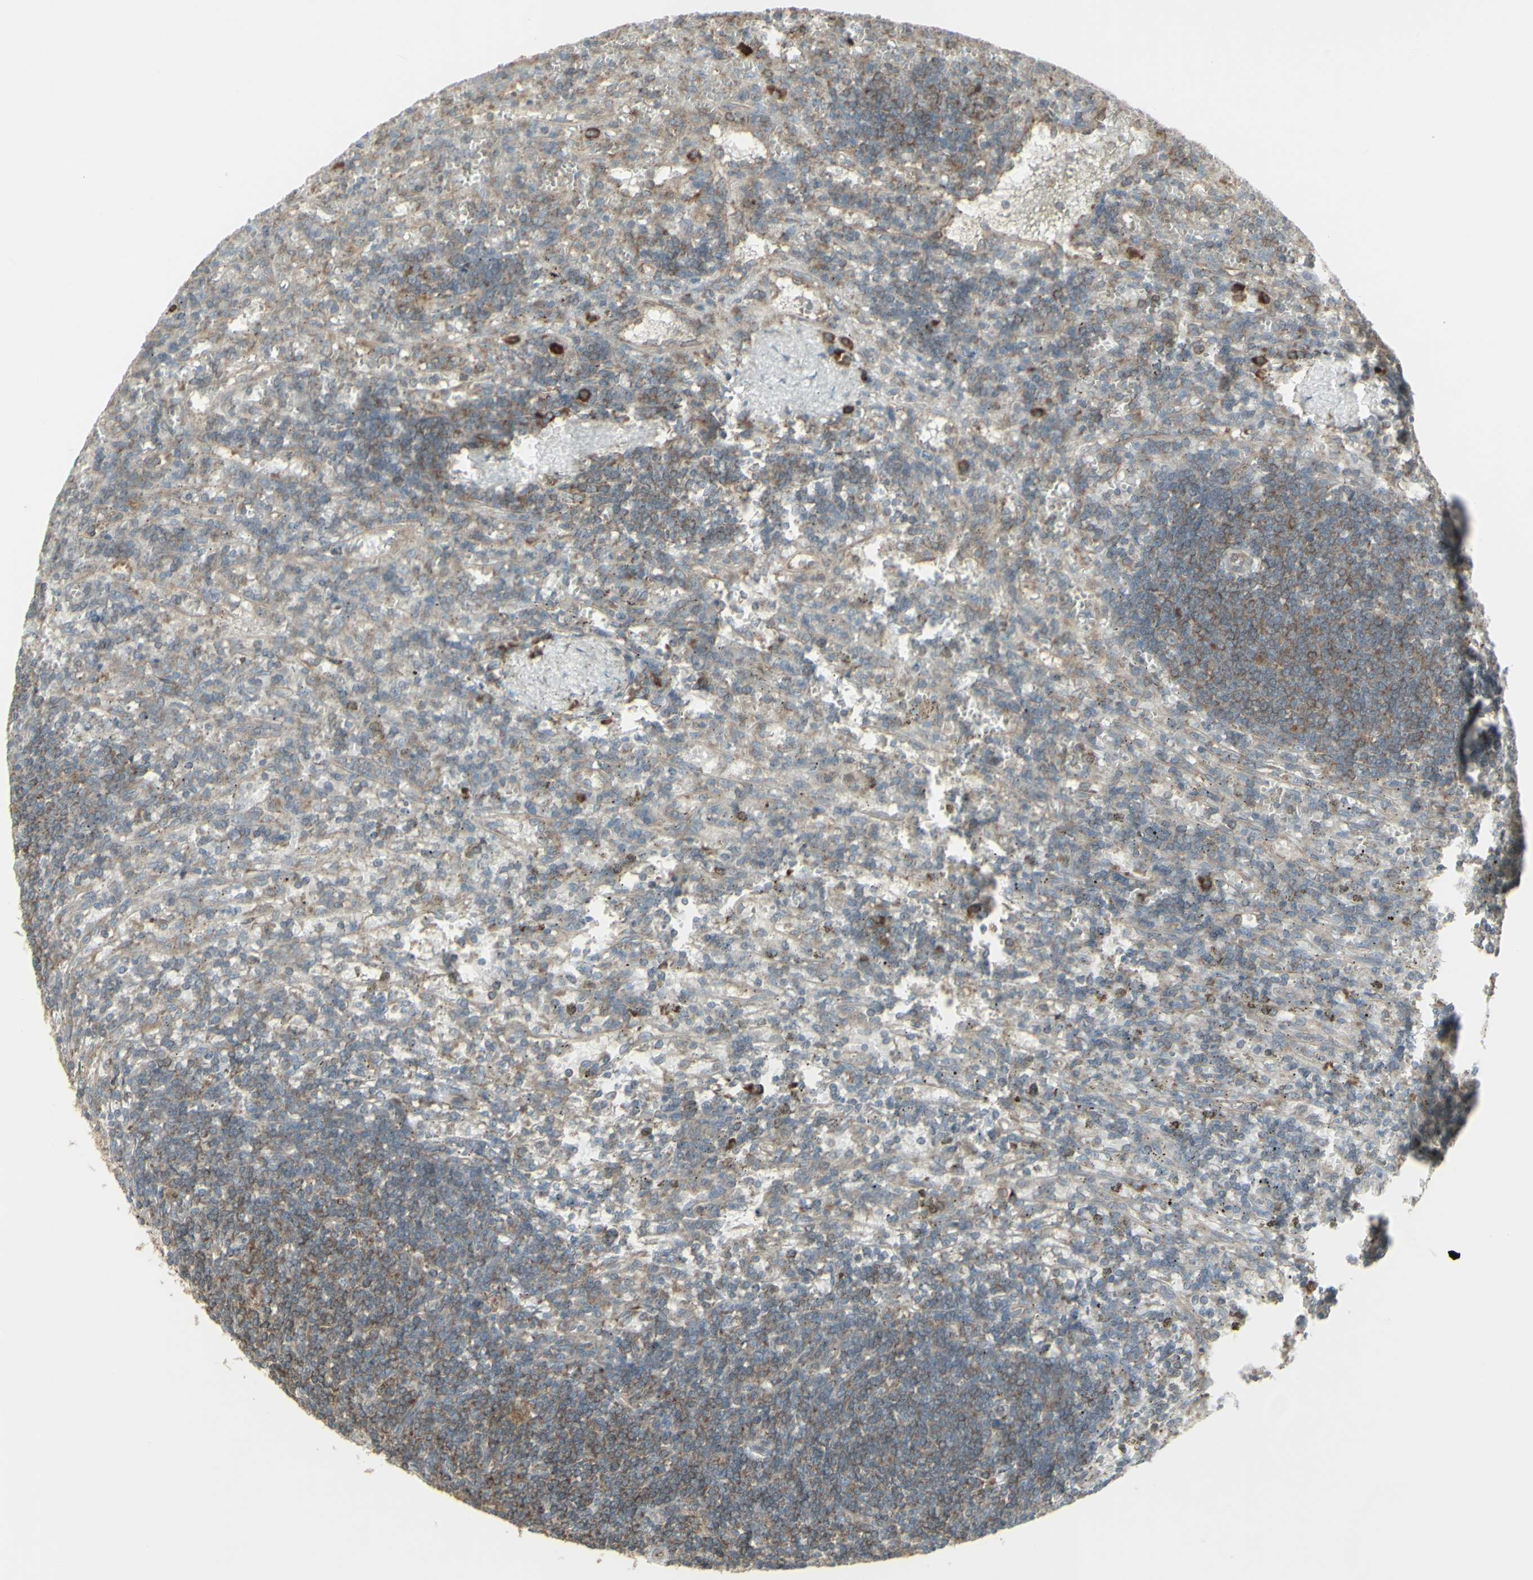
{"staining": {"intensity": "negative", "quantity": "none", "location": "none"}, "tissue": "lymphoma", "cell_type": "Tumor cells", "image_type": "cancer", "snomed": [{"axis": "morphology", "description": "Malignant lymphoma, non-Hodgkin's type, Low grade"}, {"axis": "topography", "description": "Spleen"}], "caption": "The photomicrograph exhibits no staining of tumor cells in low-grade malignant lymphoma, non-Hodgkin's type.", "gene": "FKBP3", "patient": {"sex": "male", "age": 76}}